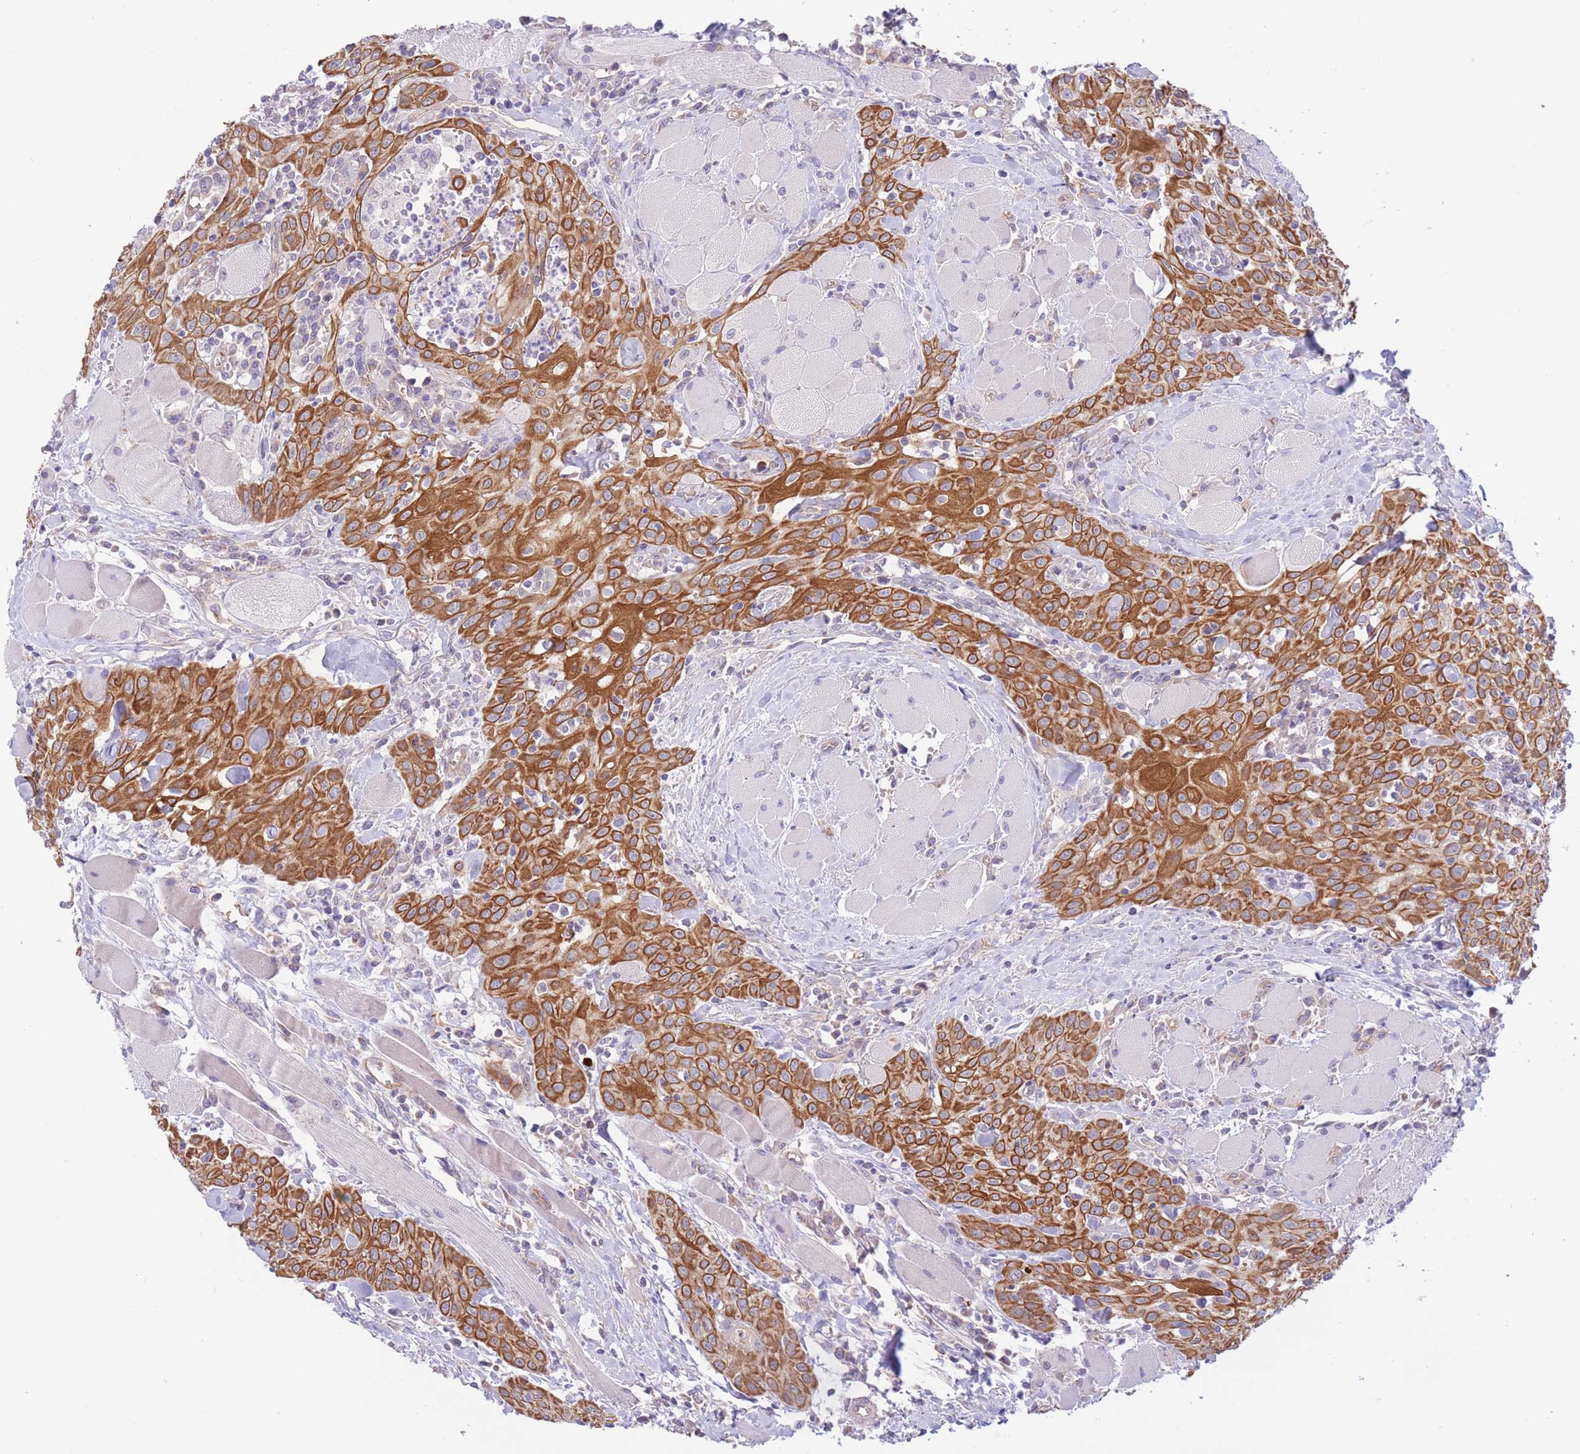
{"staining": {"intensity": "strong", "quantity": ">75%", "location": "cytoplasmic/membranous"}, "tissue": "head and neck cancer", "cell_type": "Tumor cells", "image_type": "cancer", "snomed": [{"axis": "morphology", "description": "Squamous cell carcinoma, NOS"}, {"axis": "topography", "description": "Oral tissue"}, {"axis": "topography", "description": "Head-Neck"}], "caption": "There is high levels of strong cytoplasmic/membranous expression in tumor cells of head and neck cancer, as demonstrated by immunohistochemical staining (brown color).", "gene": "MRPS31", "patient": {"sex": "female", "age": 70}}